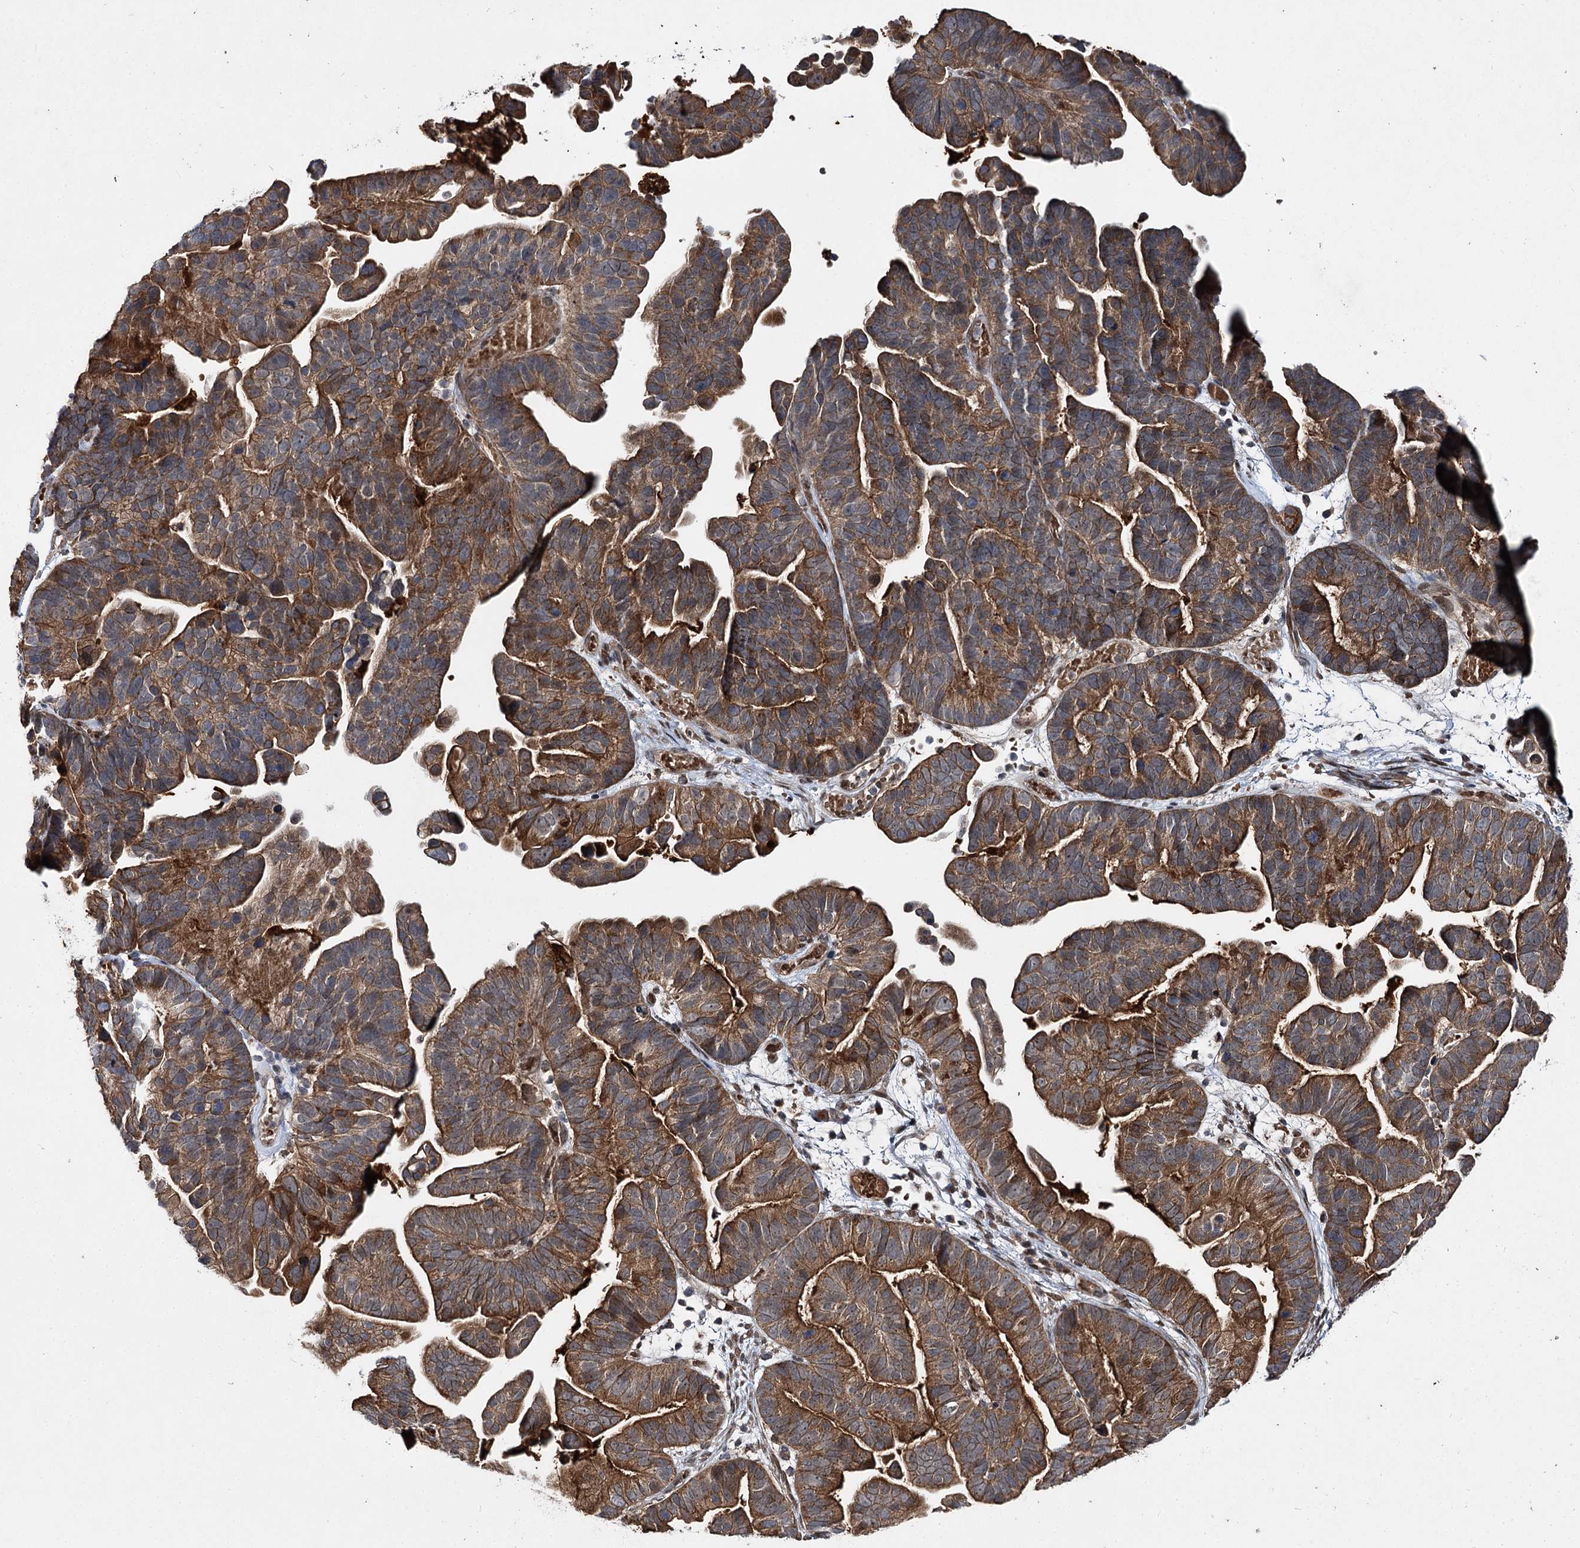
{"staining": {"intensity": "moderate", "quantity": ">75%", "location": "cytoplasmic/membranous"}, "tissue": "ovarian cancer", "cell_type": "Tumor cells", "image_type": "cancer", "snomed": [{"axis": "morphology", "description": "Cystadenocarcinoma, serous, NOS"}, {"axis": "topography", "description": "Ovary"}], "caption": "A micrograph showing moderate cytoplasmic/membranous positivity in about >75% of tumor cells in serous cystadenocarcinoma (ovarian), as visualized by brown immunohistochemical staining.", "gene": "MSANTD2", "patient": {"sex": "female", "age": 56}}